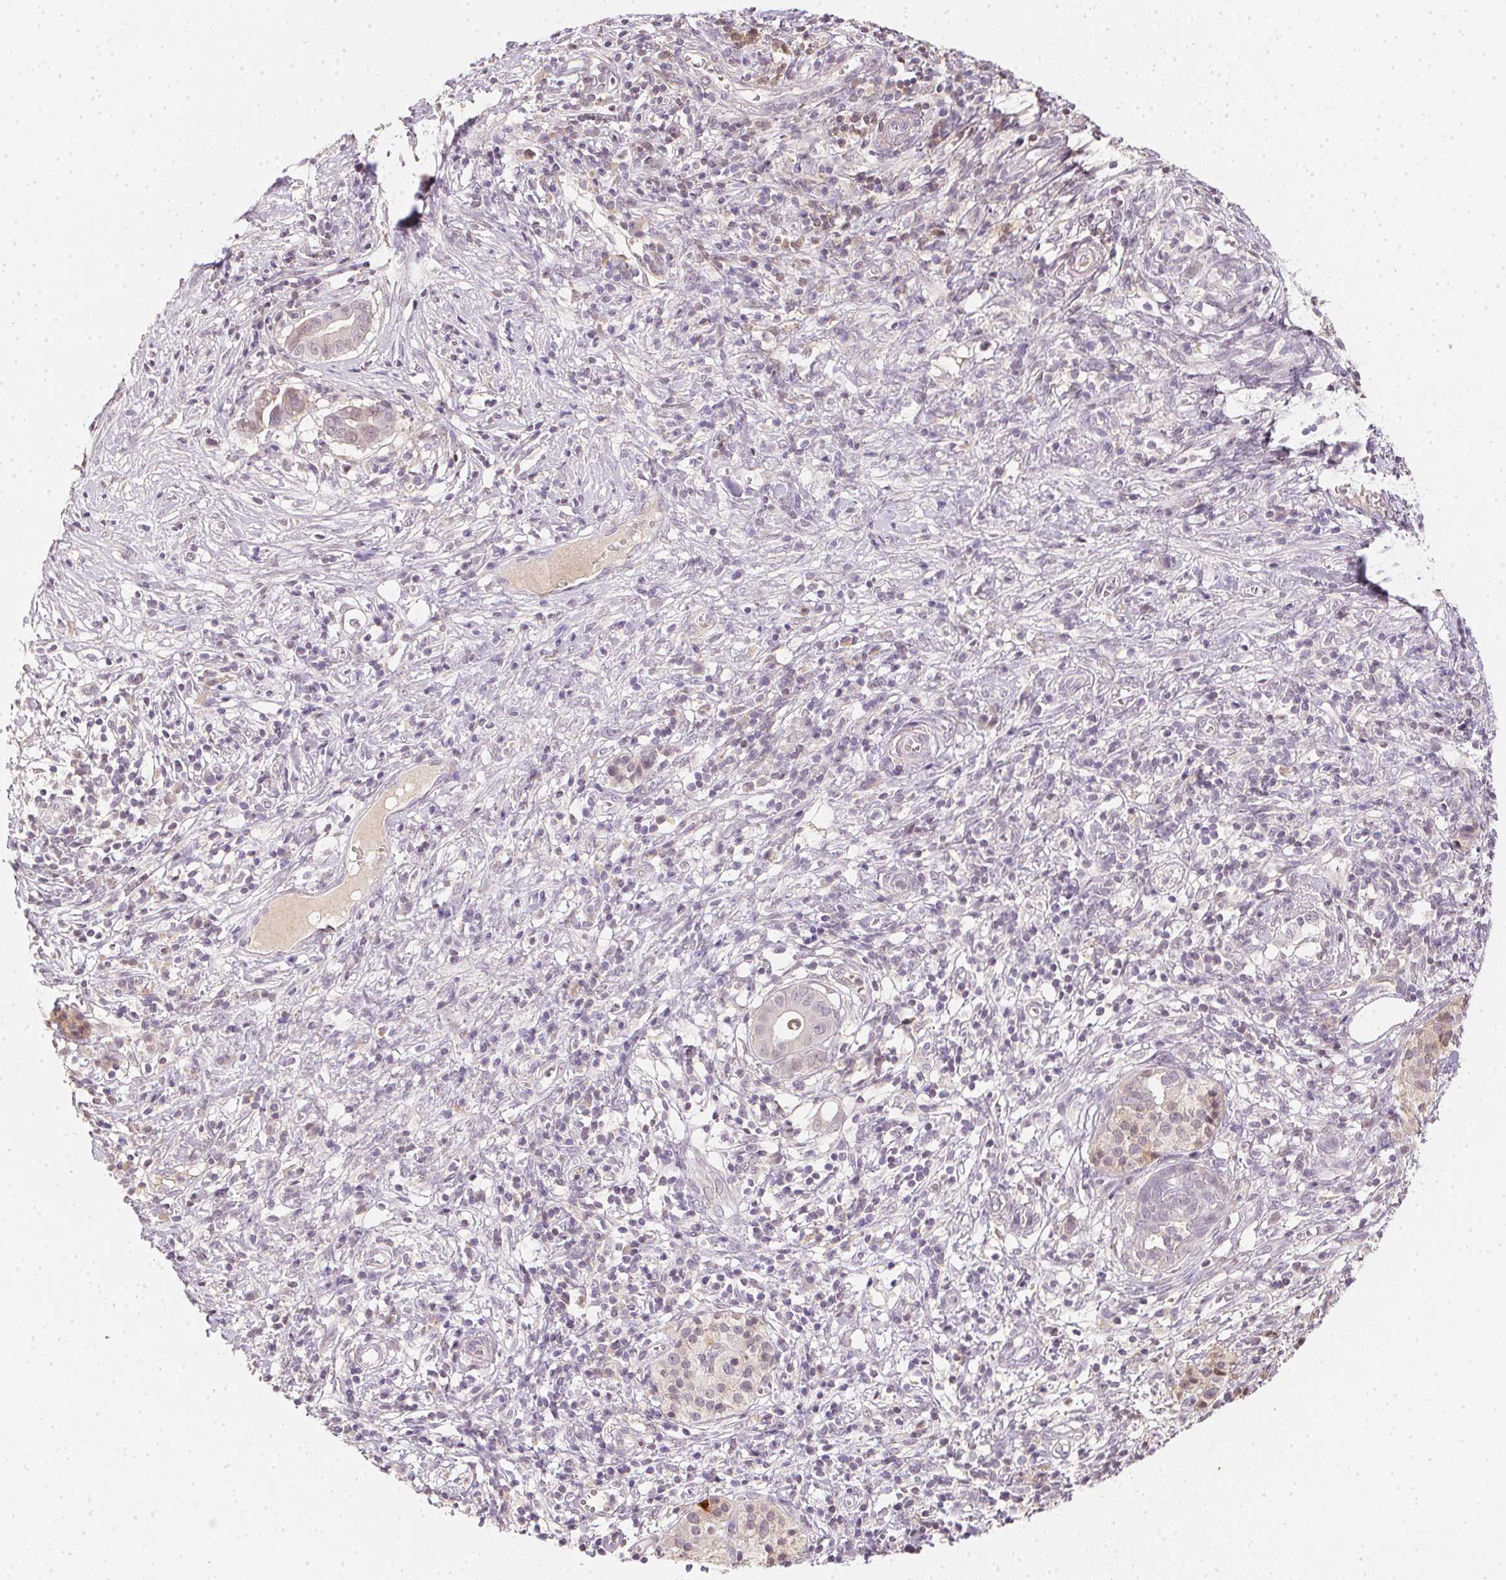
{"staining": {"intensity": "negative", "quantity": "none", "location": "none"}, "tissue": "pancreatic cancer", "cell_type": "Tumor cells", "image_type": "cancer", "snomed": [{"axis": "morphology", "description": "Adenocarcinoma, NOS"}, {"axis": "topography", "description": "Pancreas"}], "caption": "There is no significant positivity in tumor cells of adenocarcinoma (pancreatic).", "gene": "PPY", "patient": {"sex": "male", "age": 61}}